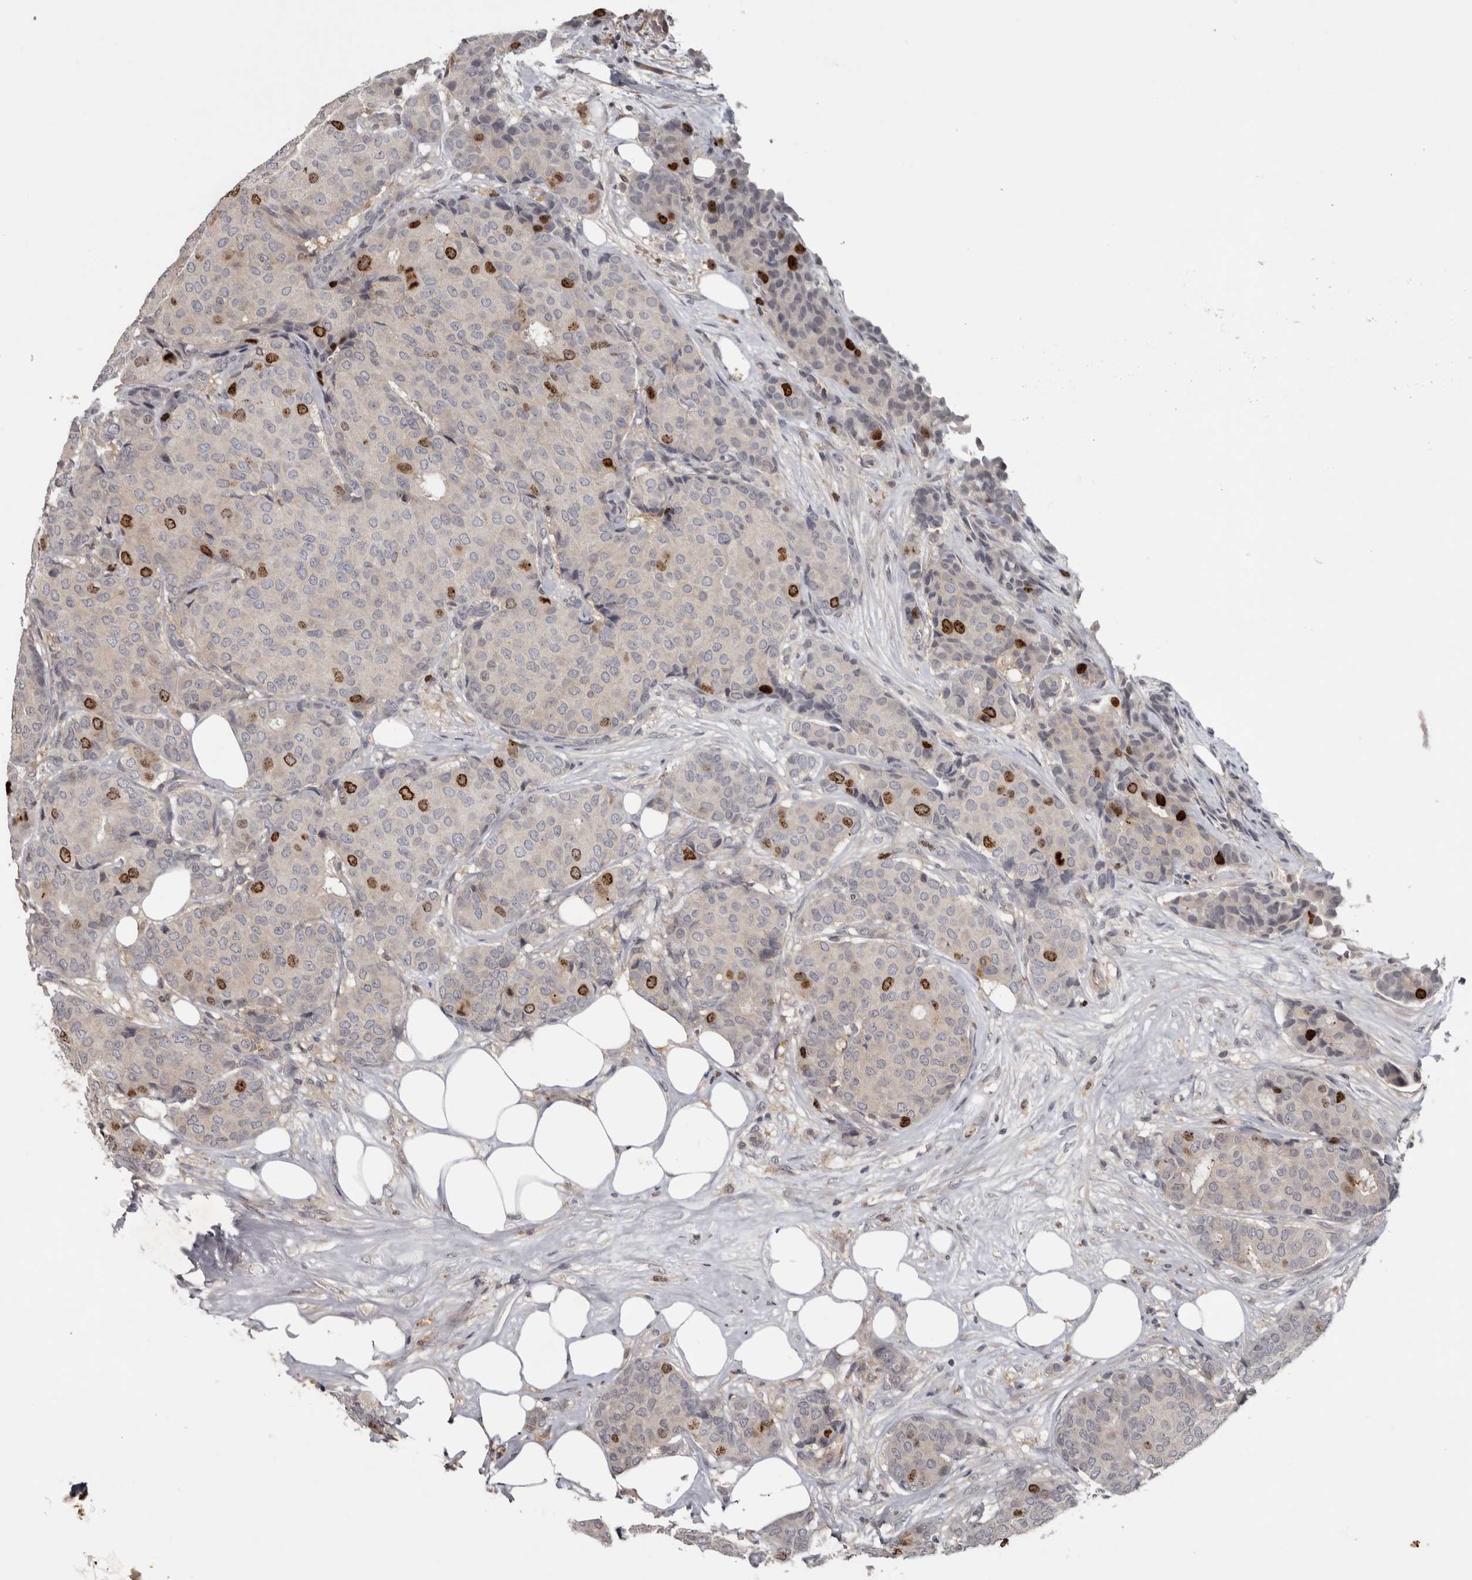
{"staining": {"intensity": "strong", "quantity": "<25%", "location": "nuclear"}, "tissue": "breast cancer", "cell_type": "Tumor cells", "image_type": "cancer", "snomed": [{"axis": "morphology", "description": "Duct carcinoma"}, {"axis": "topography", "description": "Breast"}], "caption": "This micrograph shows immunohistochemistry (IHC) staining of human breast invasive ductal carcinoma, with medium strong nuclear positivity in about <25% of tumor cells.", "gene": "CDCA8", "patient": {"sex": "female", "age": 75}}